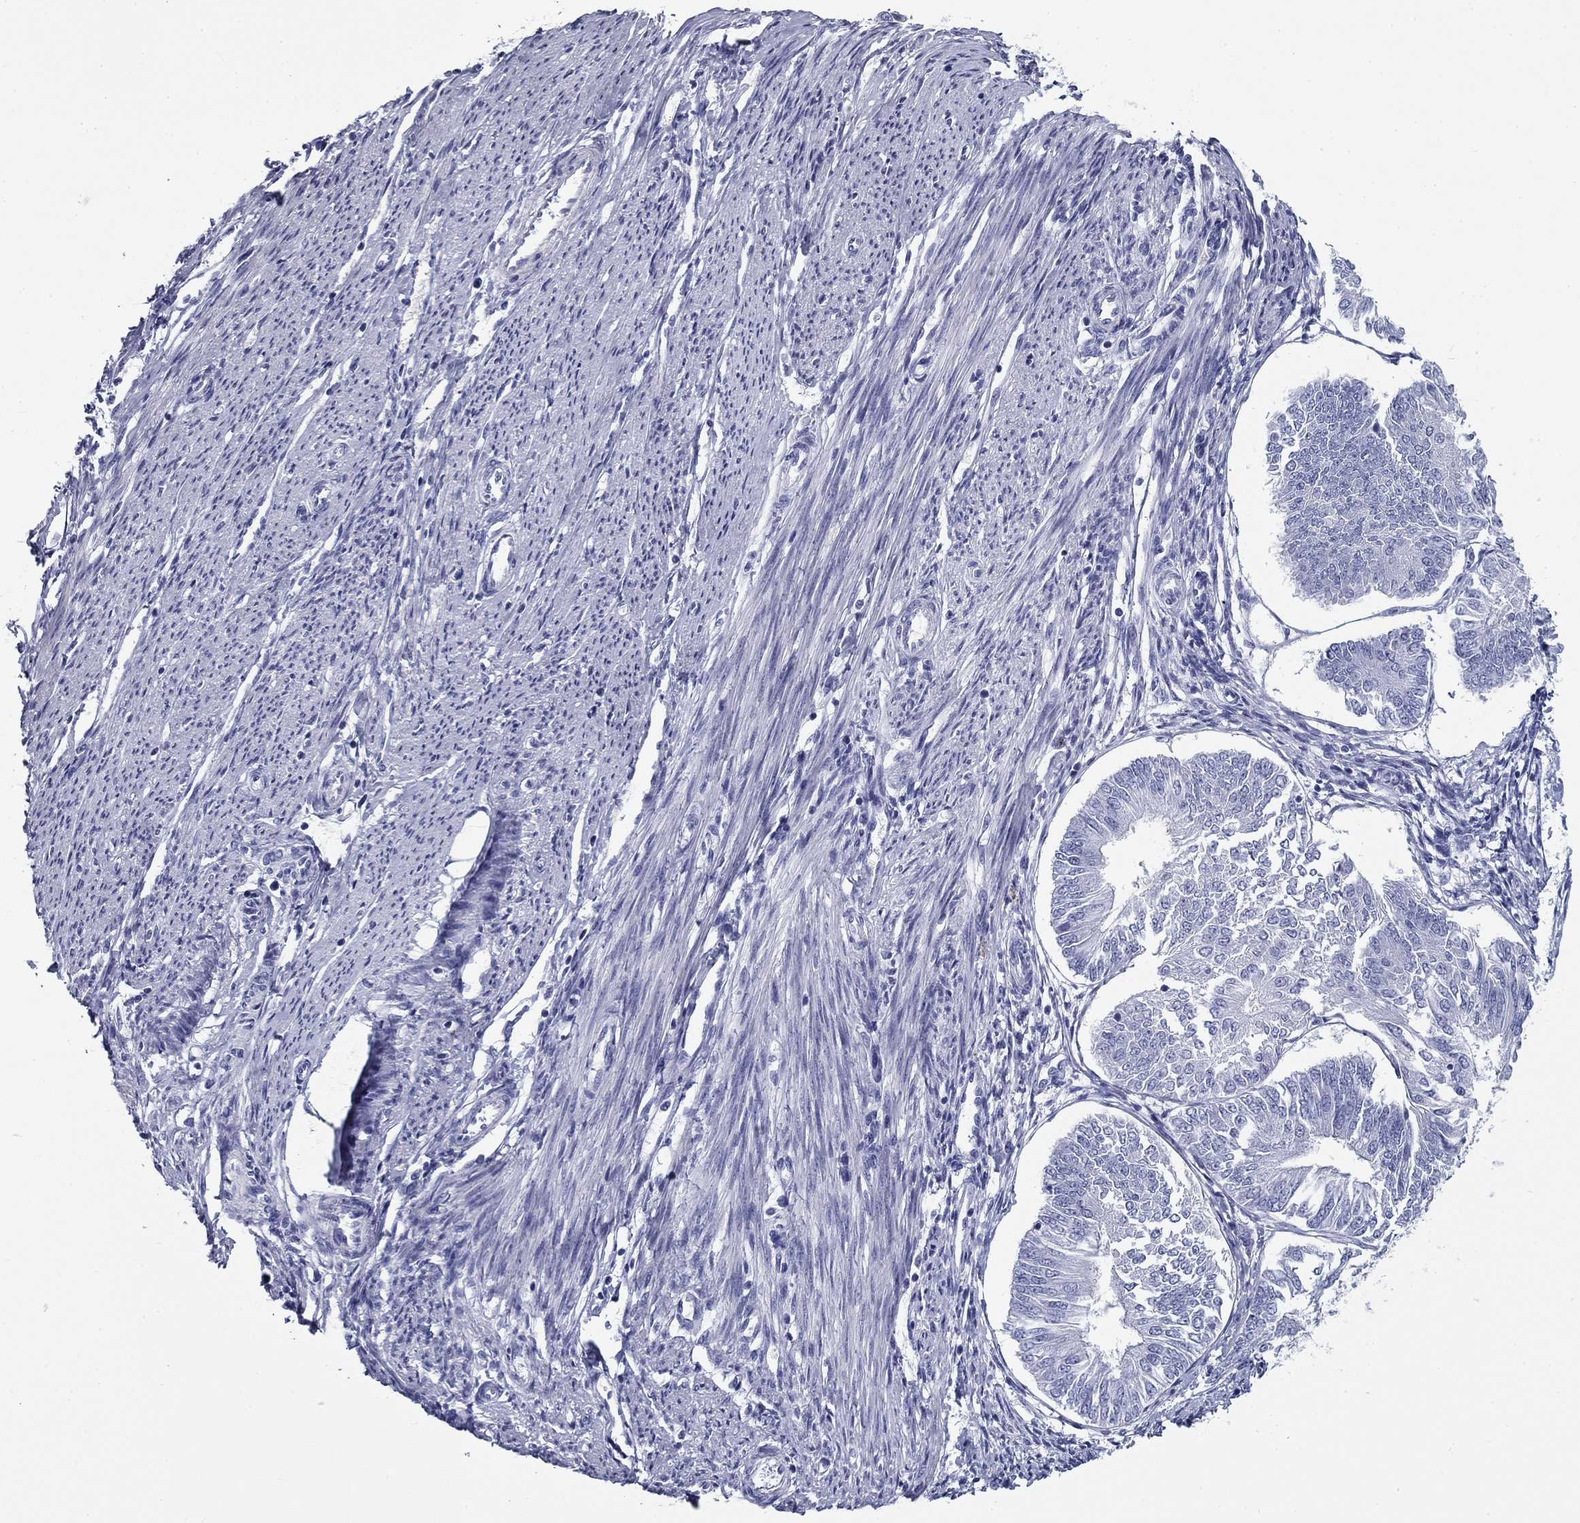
{"staining": {"intensity": "negative", "quantity": "none", "location": "none"}, "tissue": "endometrial cancer", "cell_type": "Tumor cells", "image_type": "cancer", "snomed": [{"axis": "morphology", "description": "Adenocarcinoma, NOS"}, {"axis": "topography", "description": "Endometrium"}], "caption": "This histopathology image is of adenocarcinoma (endometrial) stained with immunohistochemistry (IHC) to label a protein in brown with the nuclei are counter-stained blue. There is no staining in tumor cells. Brightfield microscopy of immunohistochemistry stained with DAB (brown) and hematoxylin (blue), captured at high magnification.", "gene": "ZP2", "patient": {"sex": "female", "age": 58}}